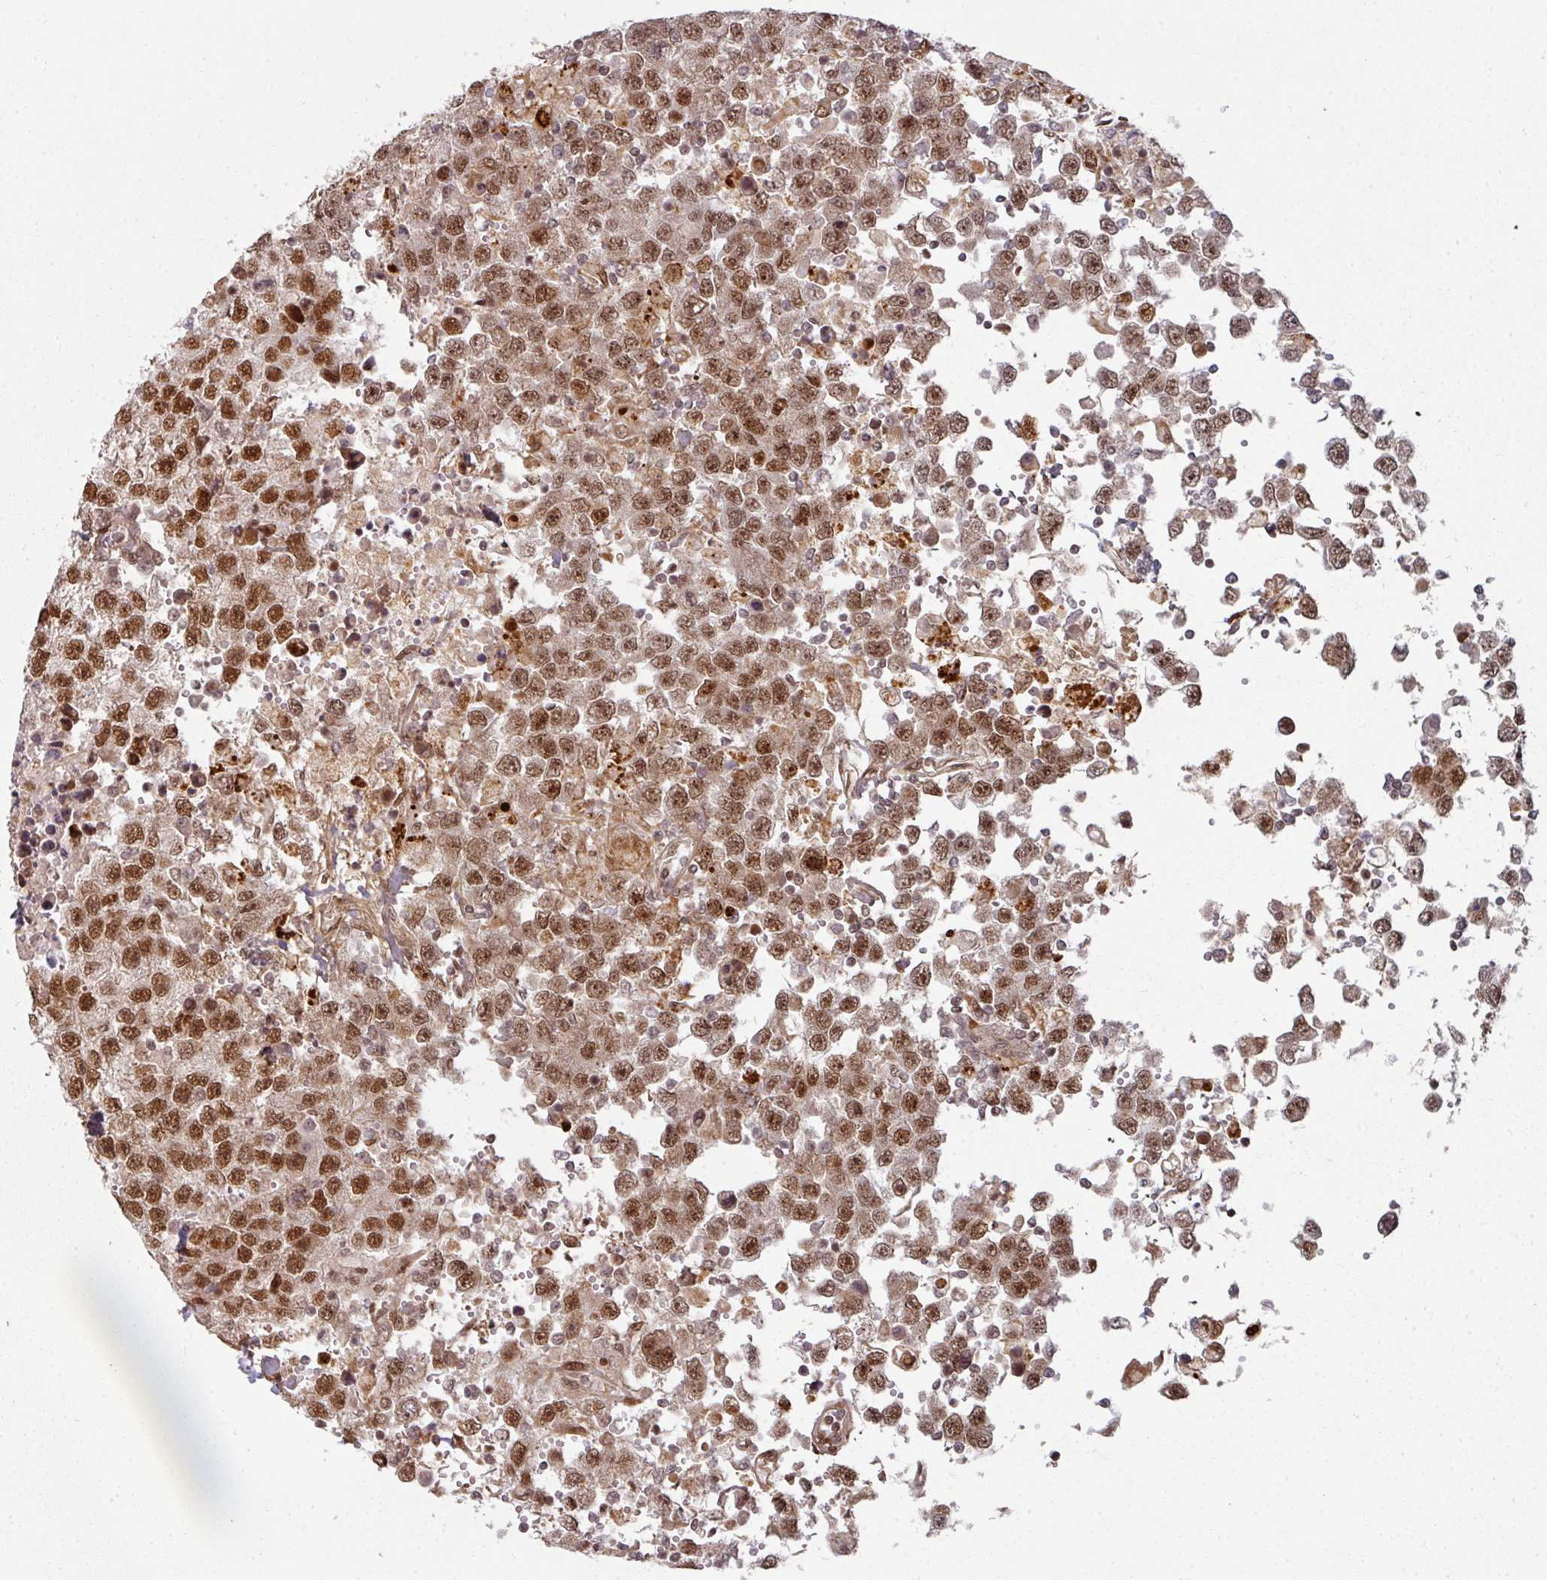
{"staining": {"intensity": "strong", "quantity": ">75%", "location": "nuclear"}, "tissue": "testis cancer", "cell_type": "Tumor cells", "image_type": "cancer", "snomed": [{"axis": "morphology", "description": "Carcinoma, Embryonal, NOS"}, {"axis": "topography", "description": "Testis"}], "caption": "About >75% of tumor cells in testis cancer (embryonal carcinoma) show strong nuclear protein positivity as visualized by brown immunohistochemical staining.", "gene": "SIK3", "patient": {"sex": "male", "age": 83}}